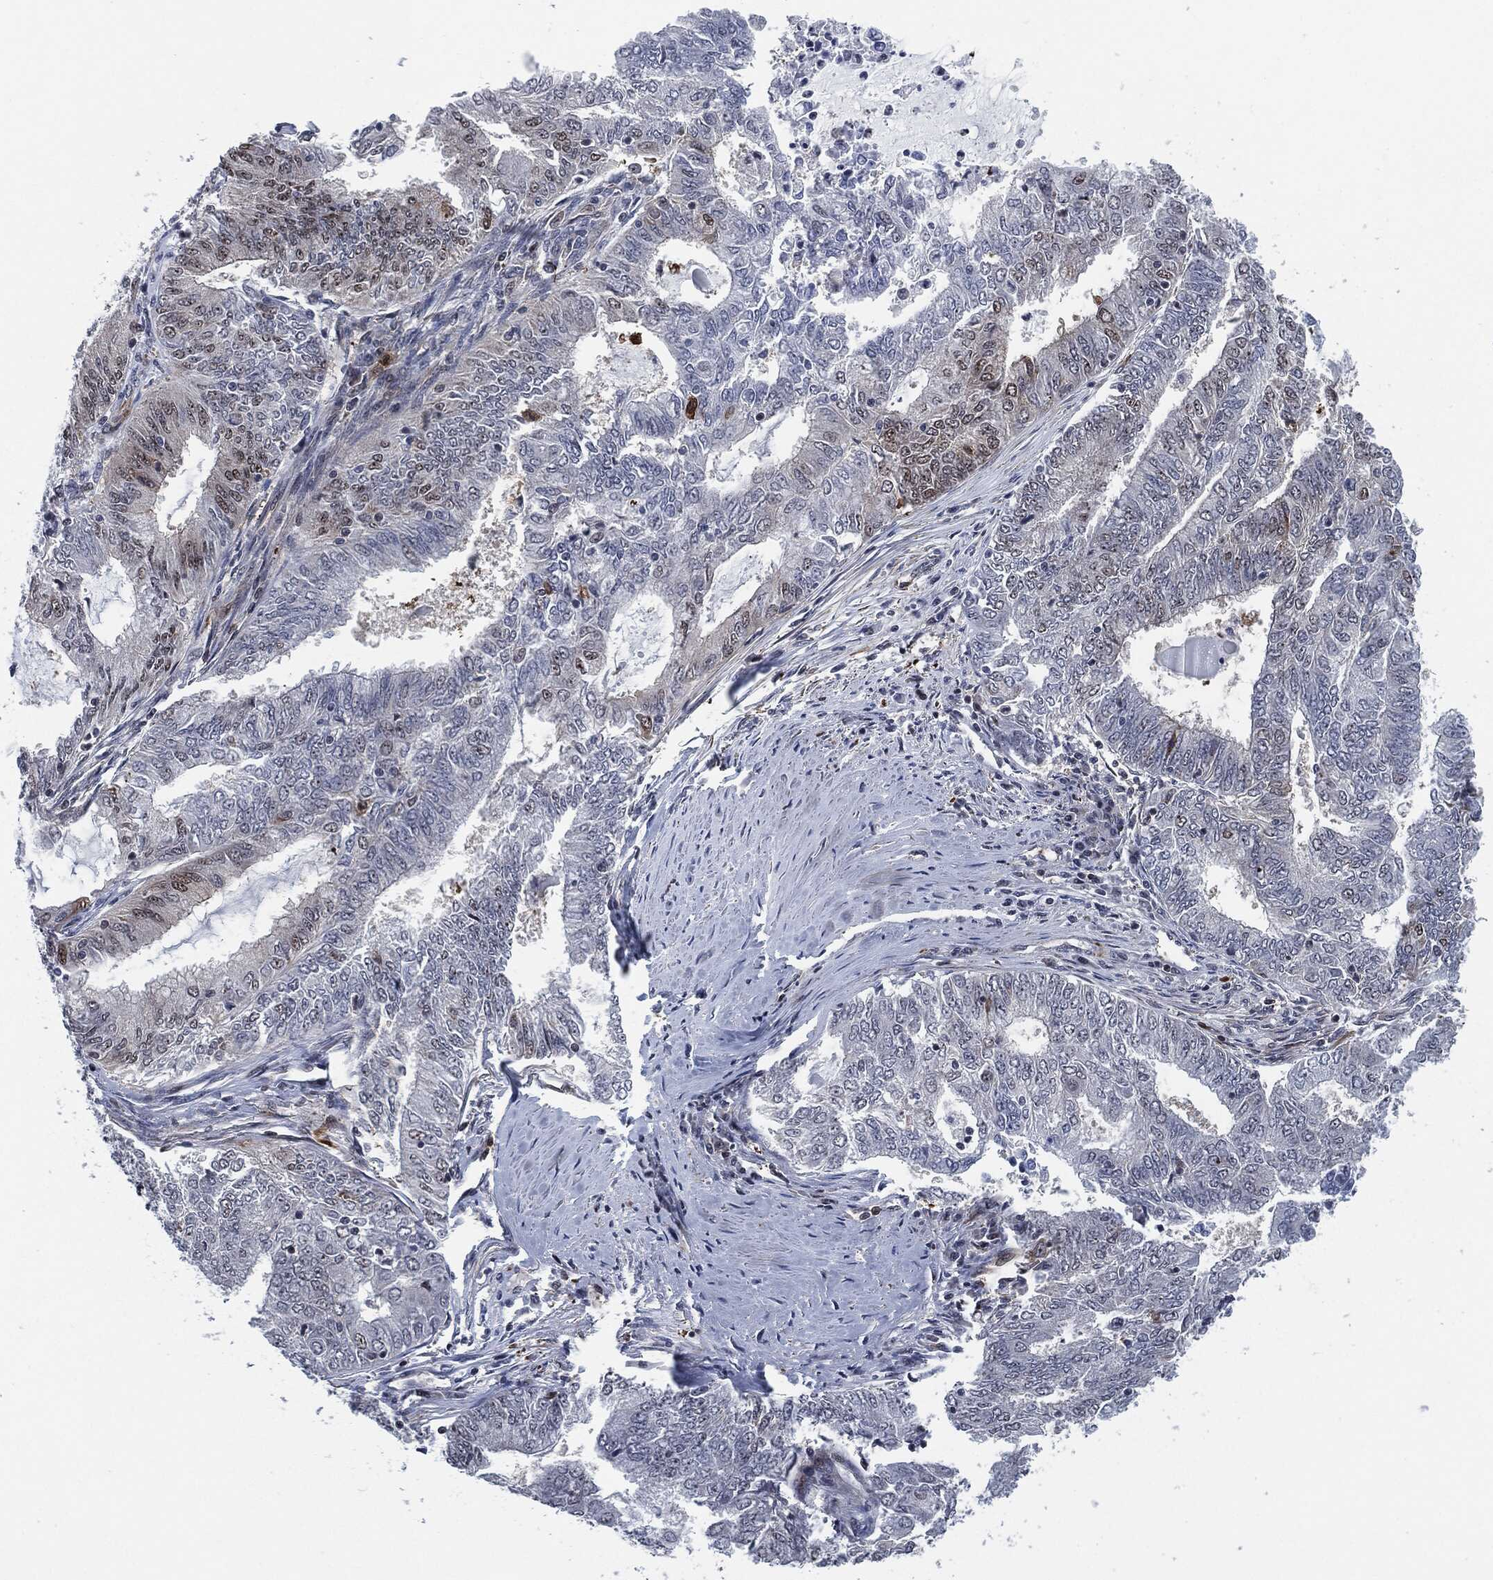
{"staining": {"intensity": "weak", "quantity": "<25%", "location": "nuclear"}, "tissue": "endometrial cancer", "cell_type": "Tumor cells", "image_type": "cancer", "snomed": [{"axis": "morphology", "description": "Adenocarcinoma, NOS"}, {"axis": "topography", "description": "Endometrium"}], "caption": "This micrograph is of adenocarcinoma (endometrial) stained with IHC to label a protein in brown with the nuclei are counter-stained blue. There is no staining in tumor cells.", "gene": "AKT2", "patient": {"sex": "female", "age": 62}}